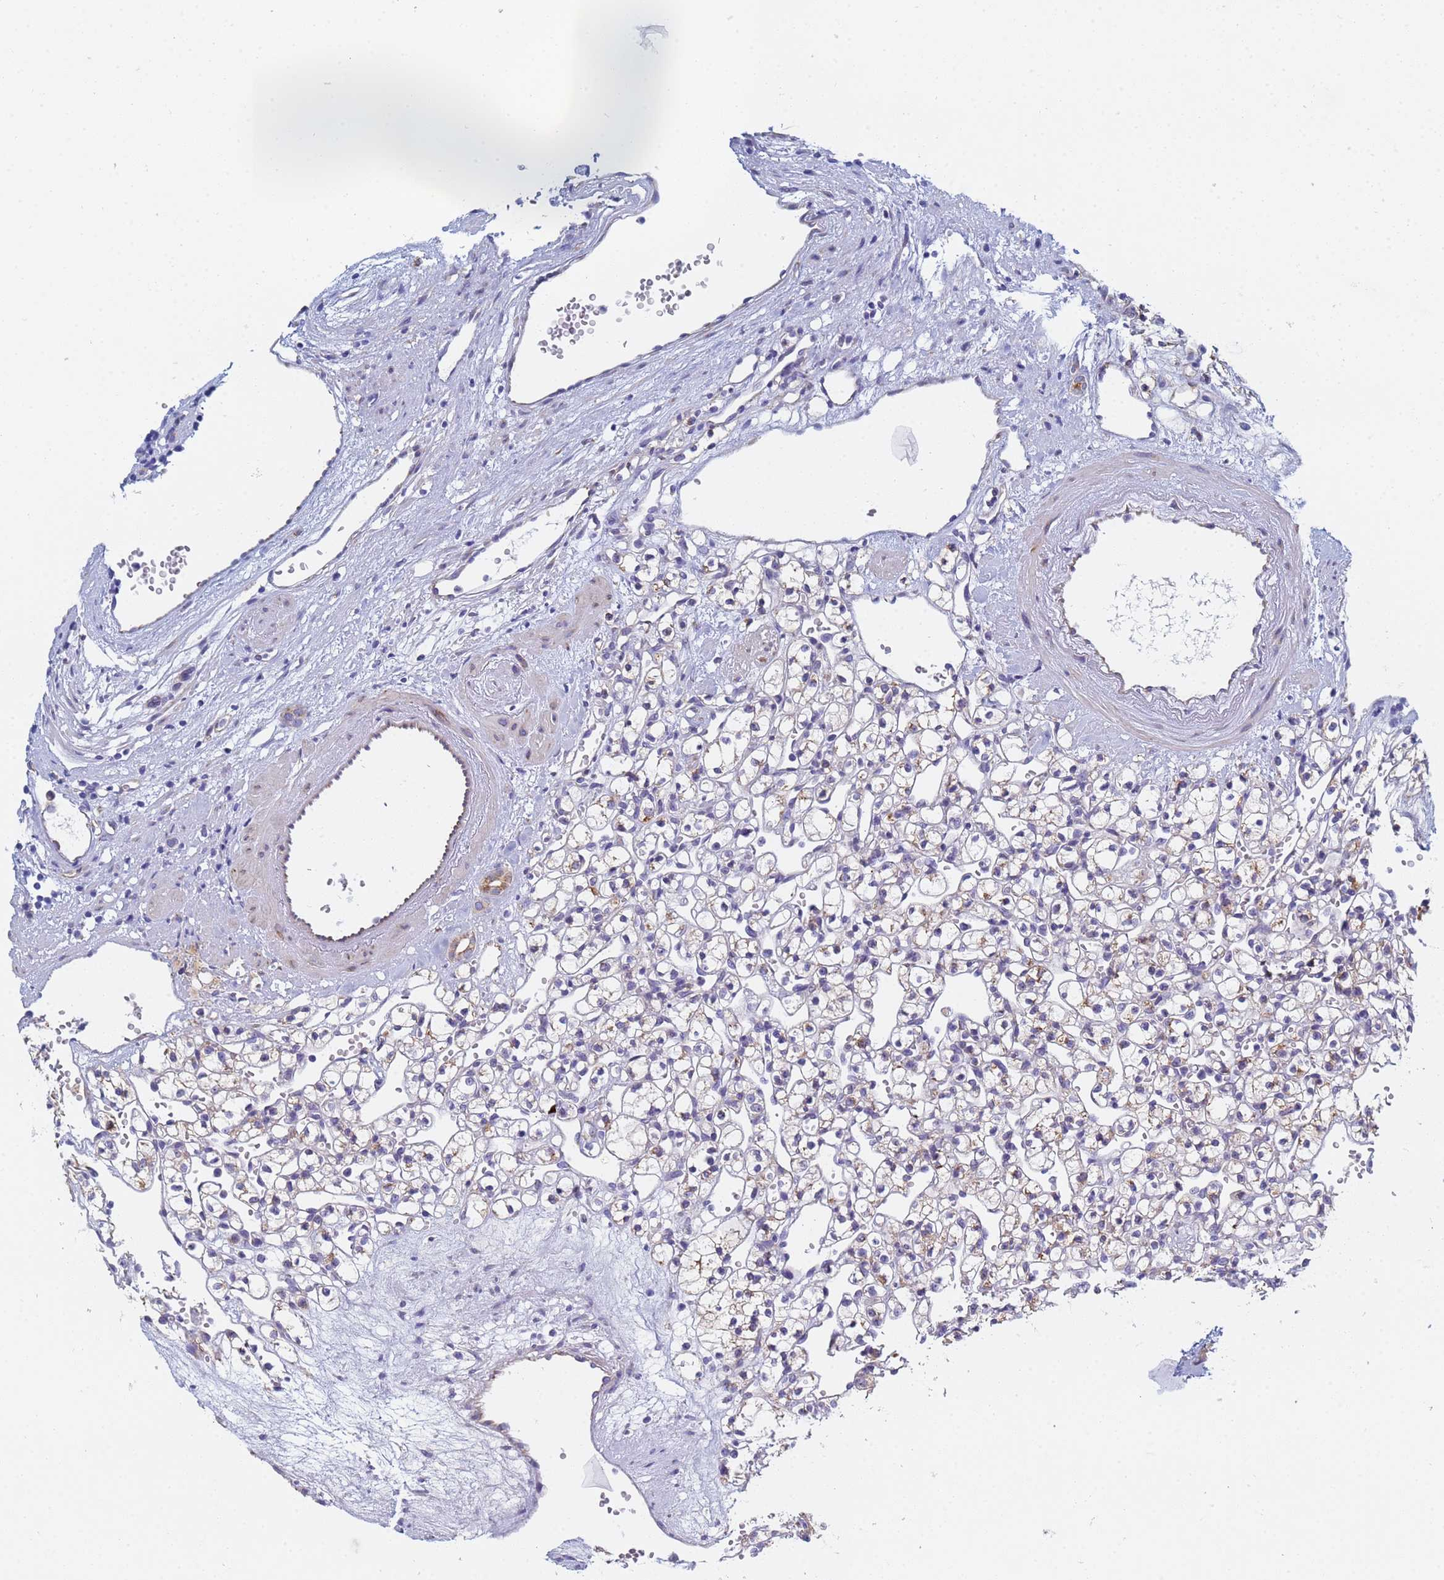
{"staining": {"intensity": "weak", "quantity": "<25%", "location": "cytoplasmic/membranous"}, "tissue": "renal cancer", "cell_type": "Tumor cells", "image_type": "cancer", "snomed": [{"axis": "morphology", "description": "Adenocarcinoma, NOS"}, {"axis": "topography", "description": "Kidney"}], "caption": "A high-resolution micrograph shows IHC staining of renal cancer (adenocarcinoma), which exhibits no significant positivity in tumor cells.", "gene": "GDAP2", "patient": {"sex": "female", "age": 59}}